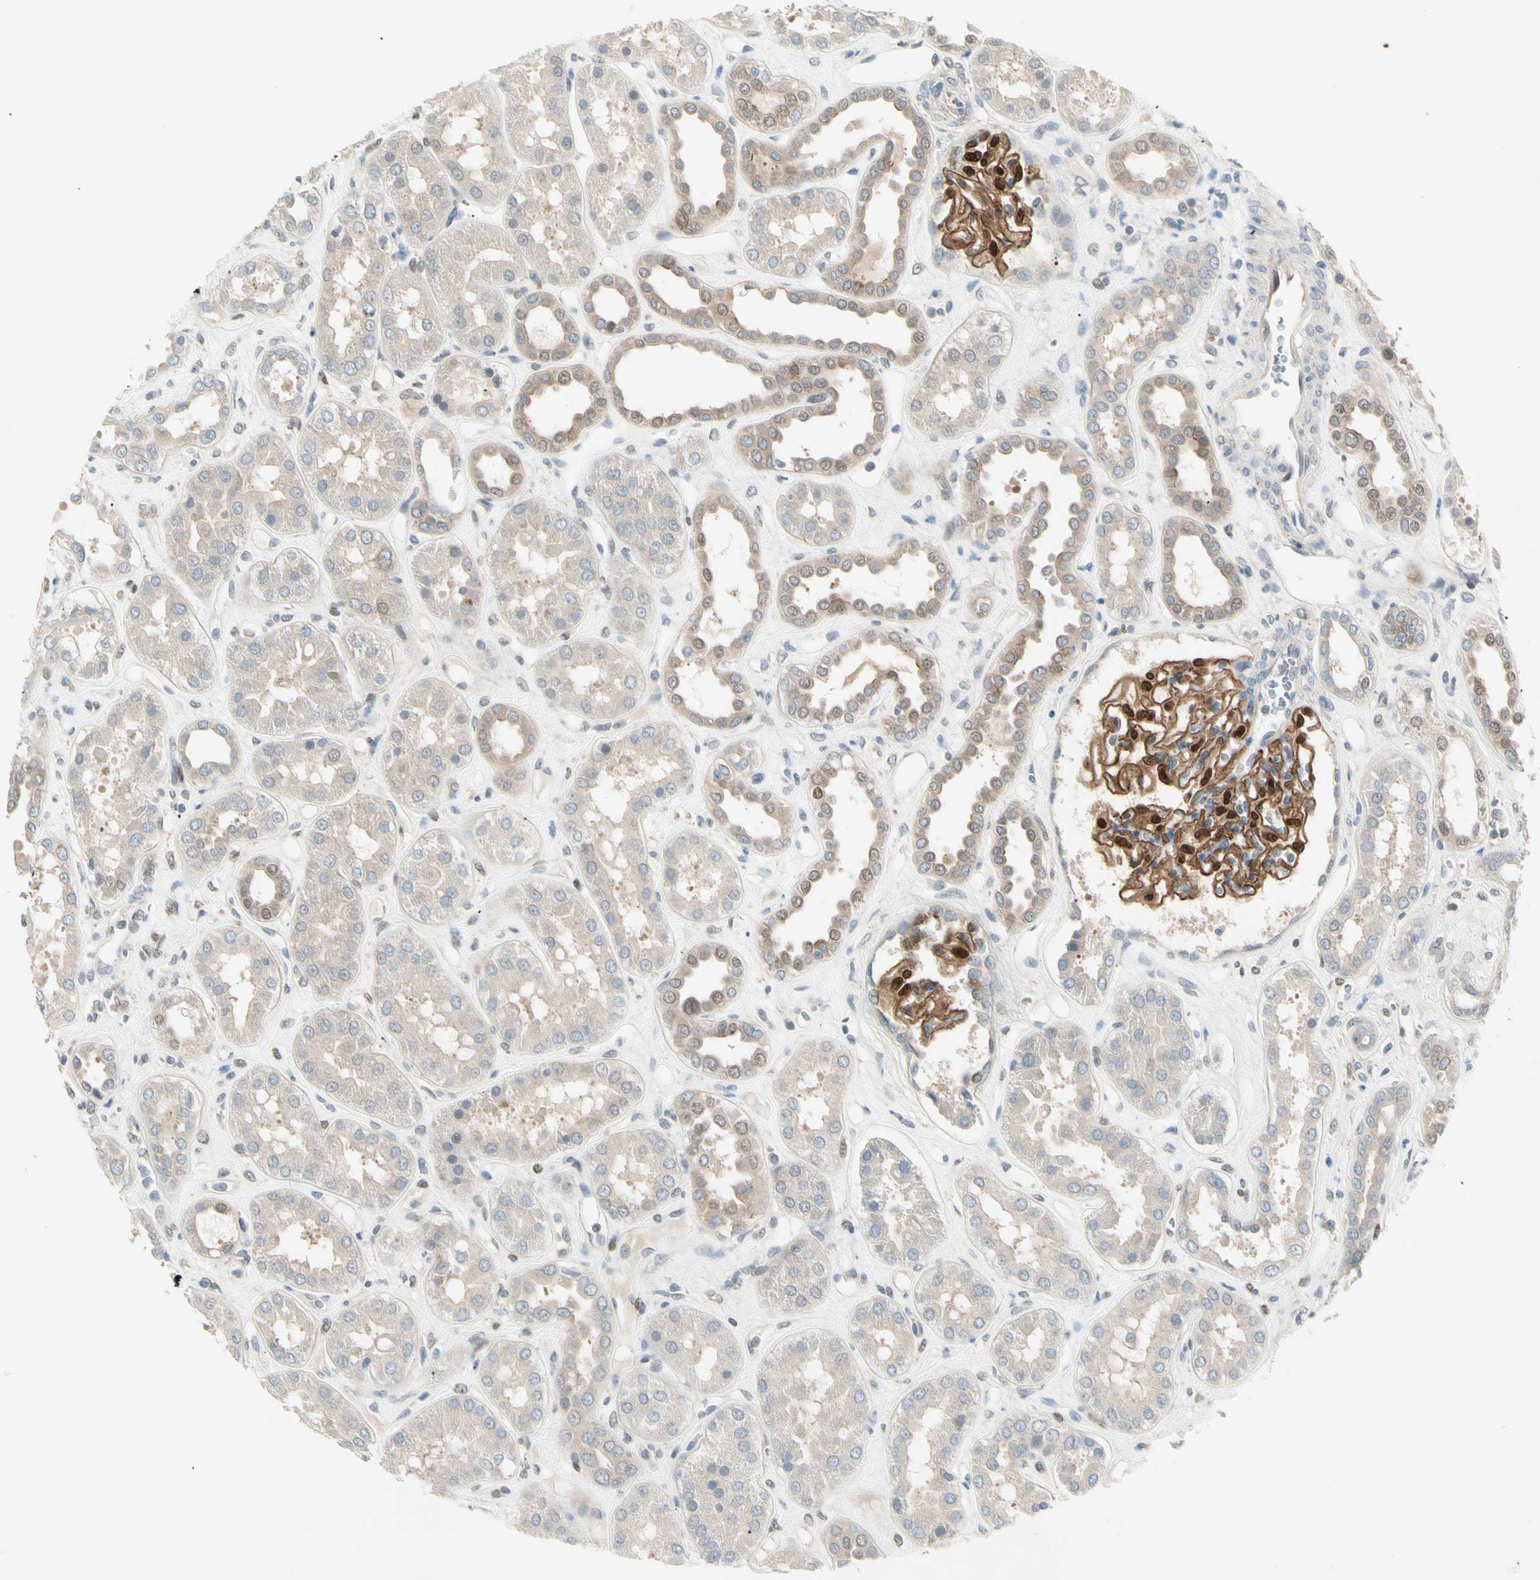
{"staining": {"intensity": "strong", "quantity": ">75%", "location": "cytoplasmic/membranous,nuclear"}, "tissue": "kidney", "cell_type": "Cells in glomeruli", "image_type": "normal", "snomed": [{"axis": "morphology", "description": "Normal tissue, NOS"}, {"axis": "topography", "description": "Kidney"}], "caption": "Cells in glomeruli reveal strong cytoplasmic/membranous,nuclear positivity in approximately >75% of cells in normal kidney.", "gene": "IL1R1", "patient": {"sex": "male", "age": 59}}